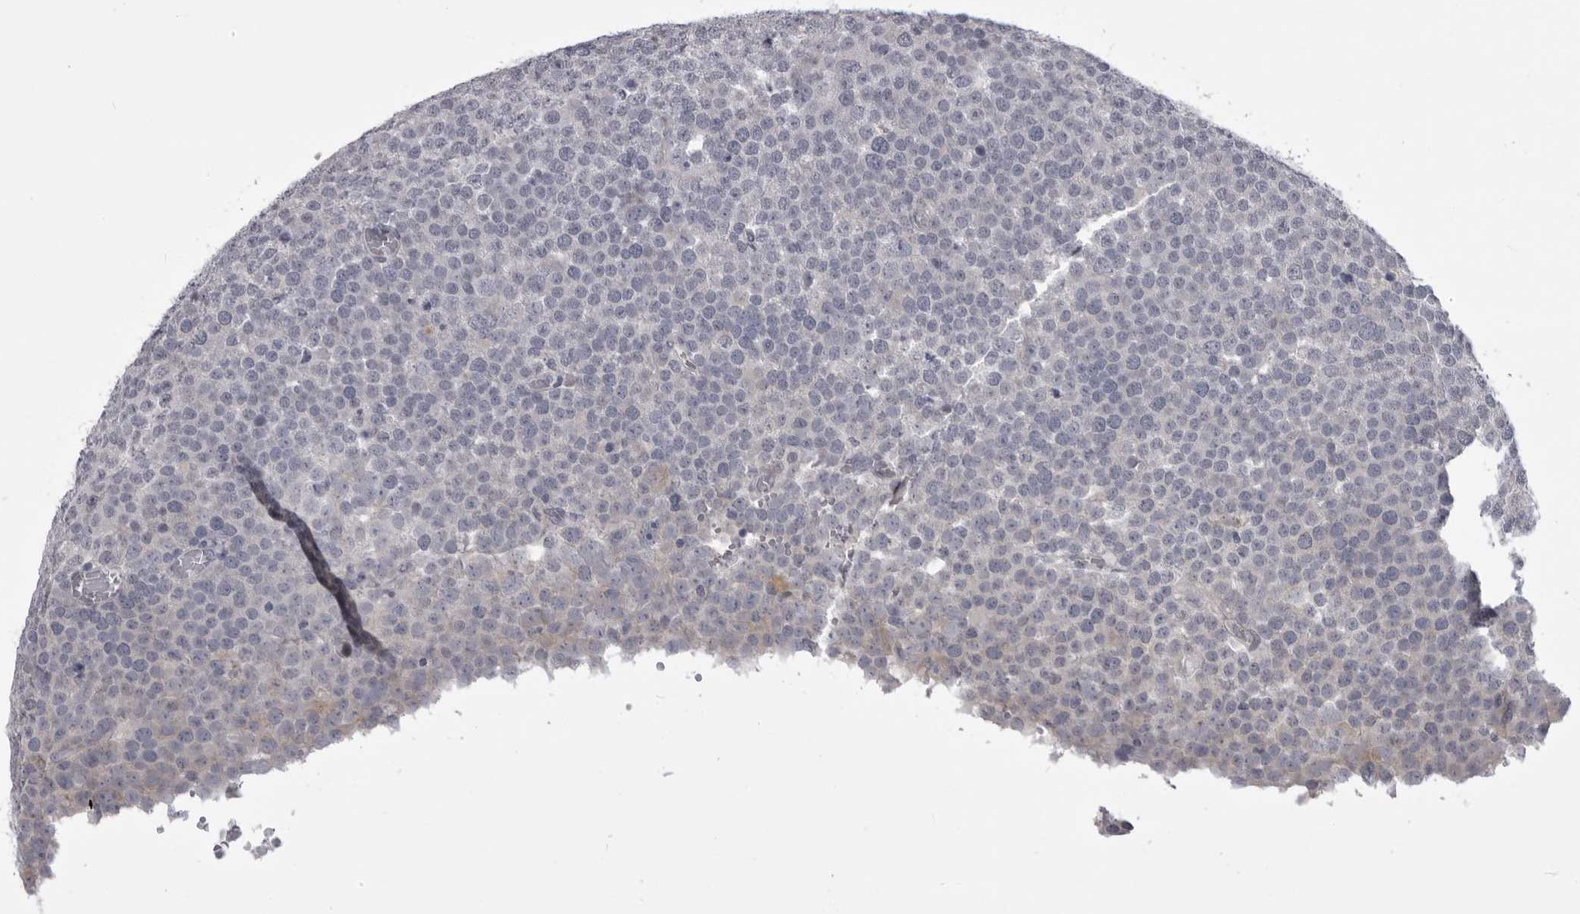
{"staining": {"intensity": "negative", "quantity": "none", "location": "none"}, "tissue": "testis cancer", "cell_type": "Tumor cells", "image_type": "cancer", "snomed": [{"axis": "morphology", "description": "Seminoma, NOS"}, {"axis": "topography", "description": "Testis"}], "caption": "There is no significant staining in tumor cells of testis cancer.", "gene": "EPHA10", "patient": {"sex": "male", "age": 71}}